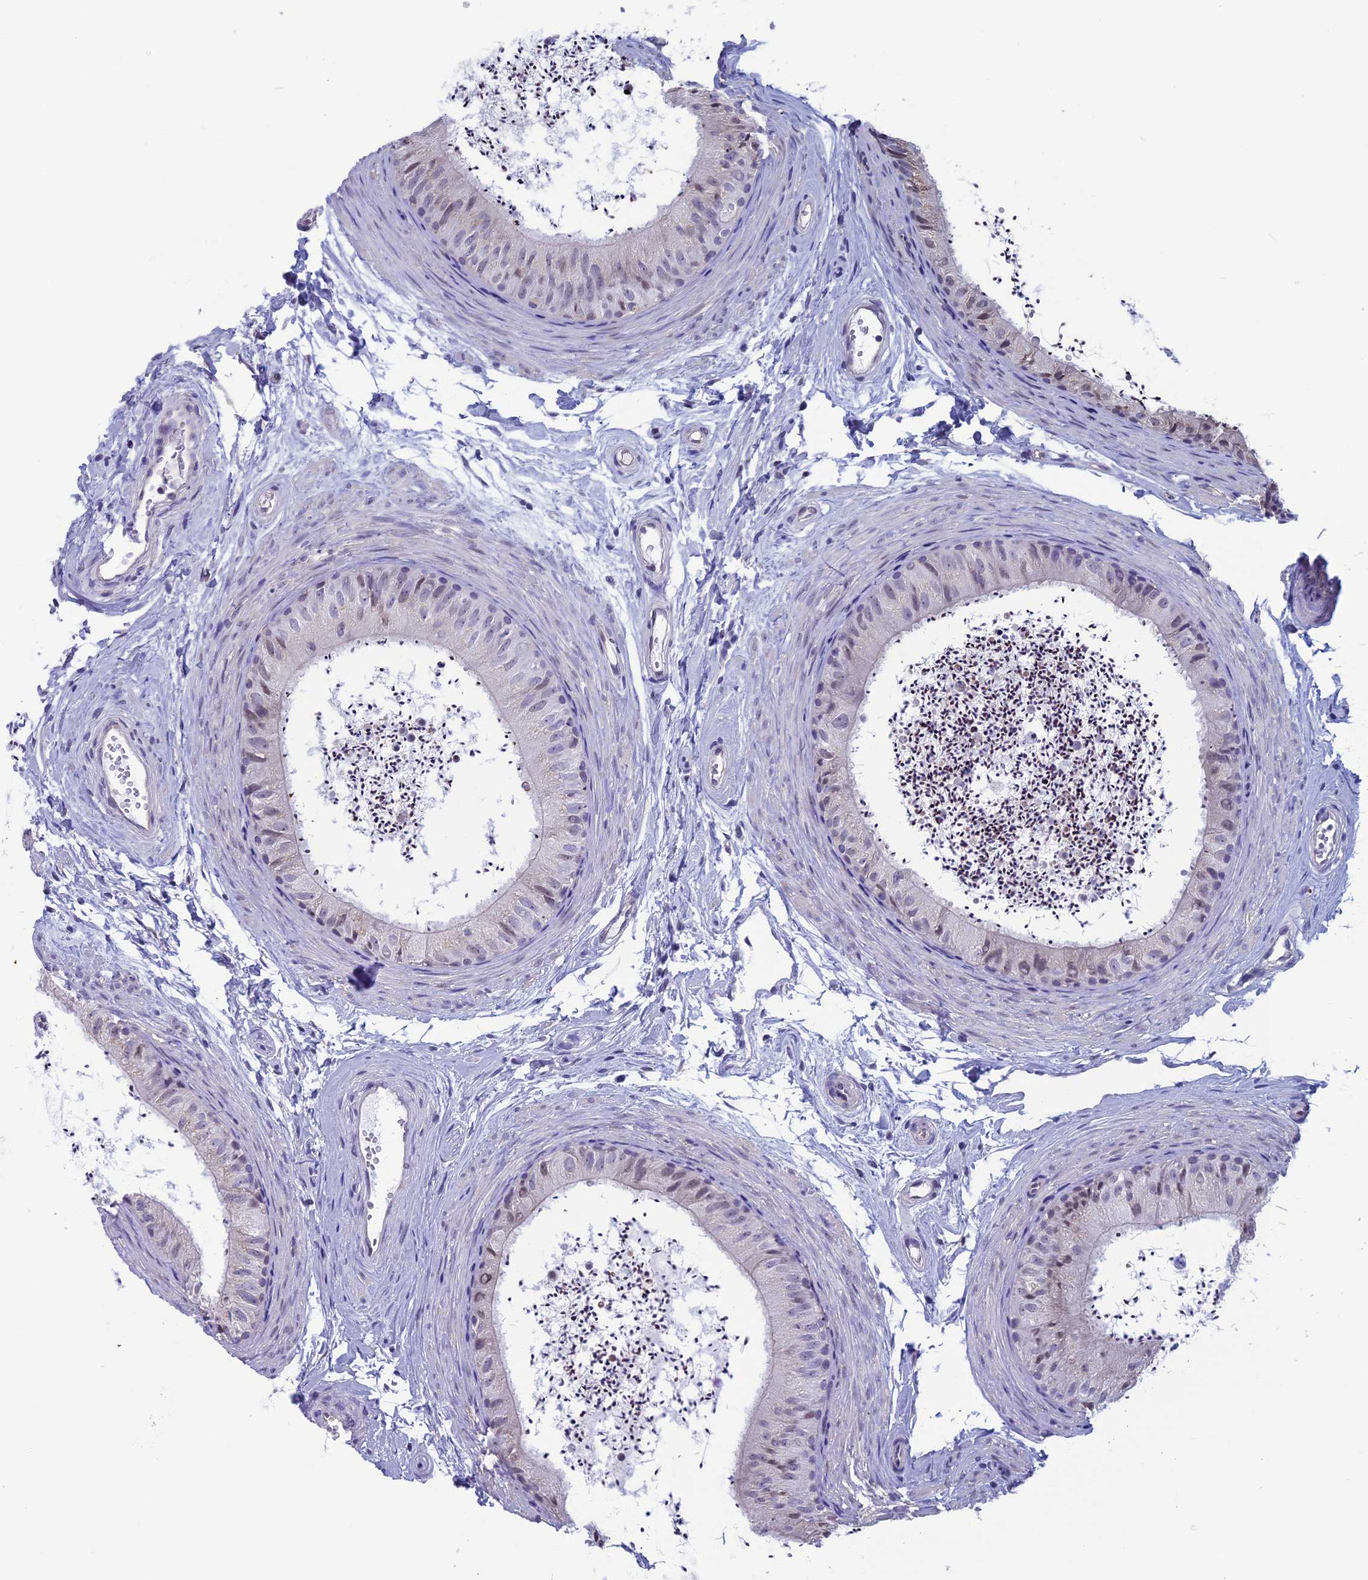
{"staining": {"intensity": "weak", "quantity": "<25%", "location": "nuclear"}, "tissue": "epididymis", "cell_type": "Glandular cells", "image_type": "normal", "snomed": [{"axis": "morphology", "description": "Normal tissue, NOS"}, {"axis": "topography", "description": "Epididymis"}], "caption": "IHC of normal human epididymis shows no positivity in glandular cells.", "gene": "SLC1A6", "patient": {"sex": "male", "age": 56}}